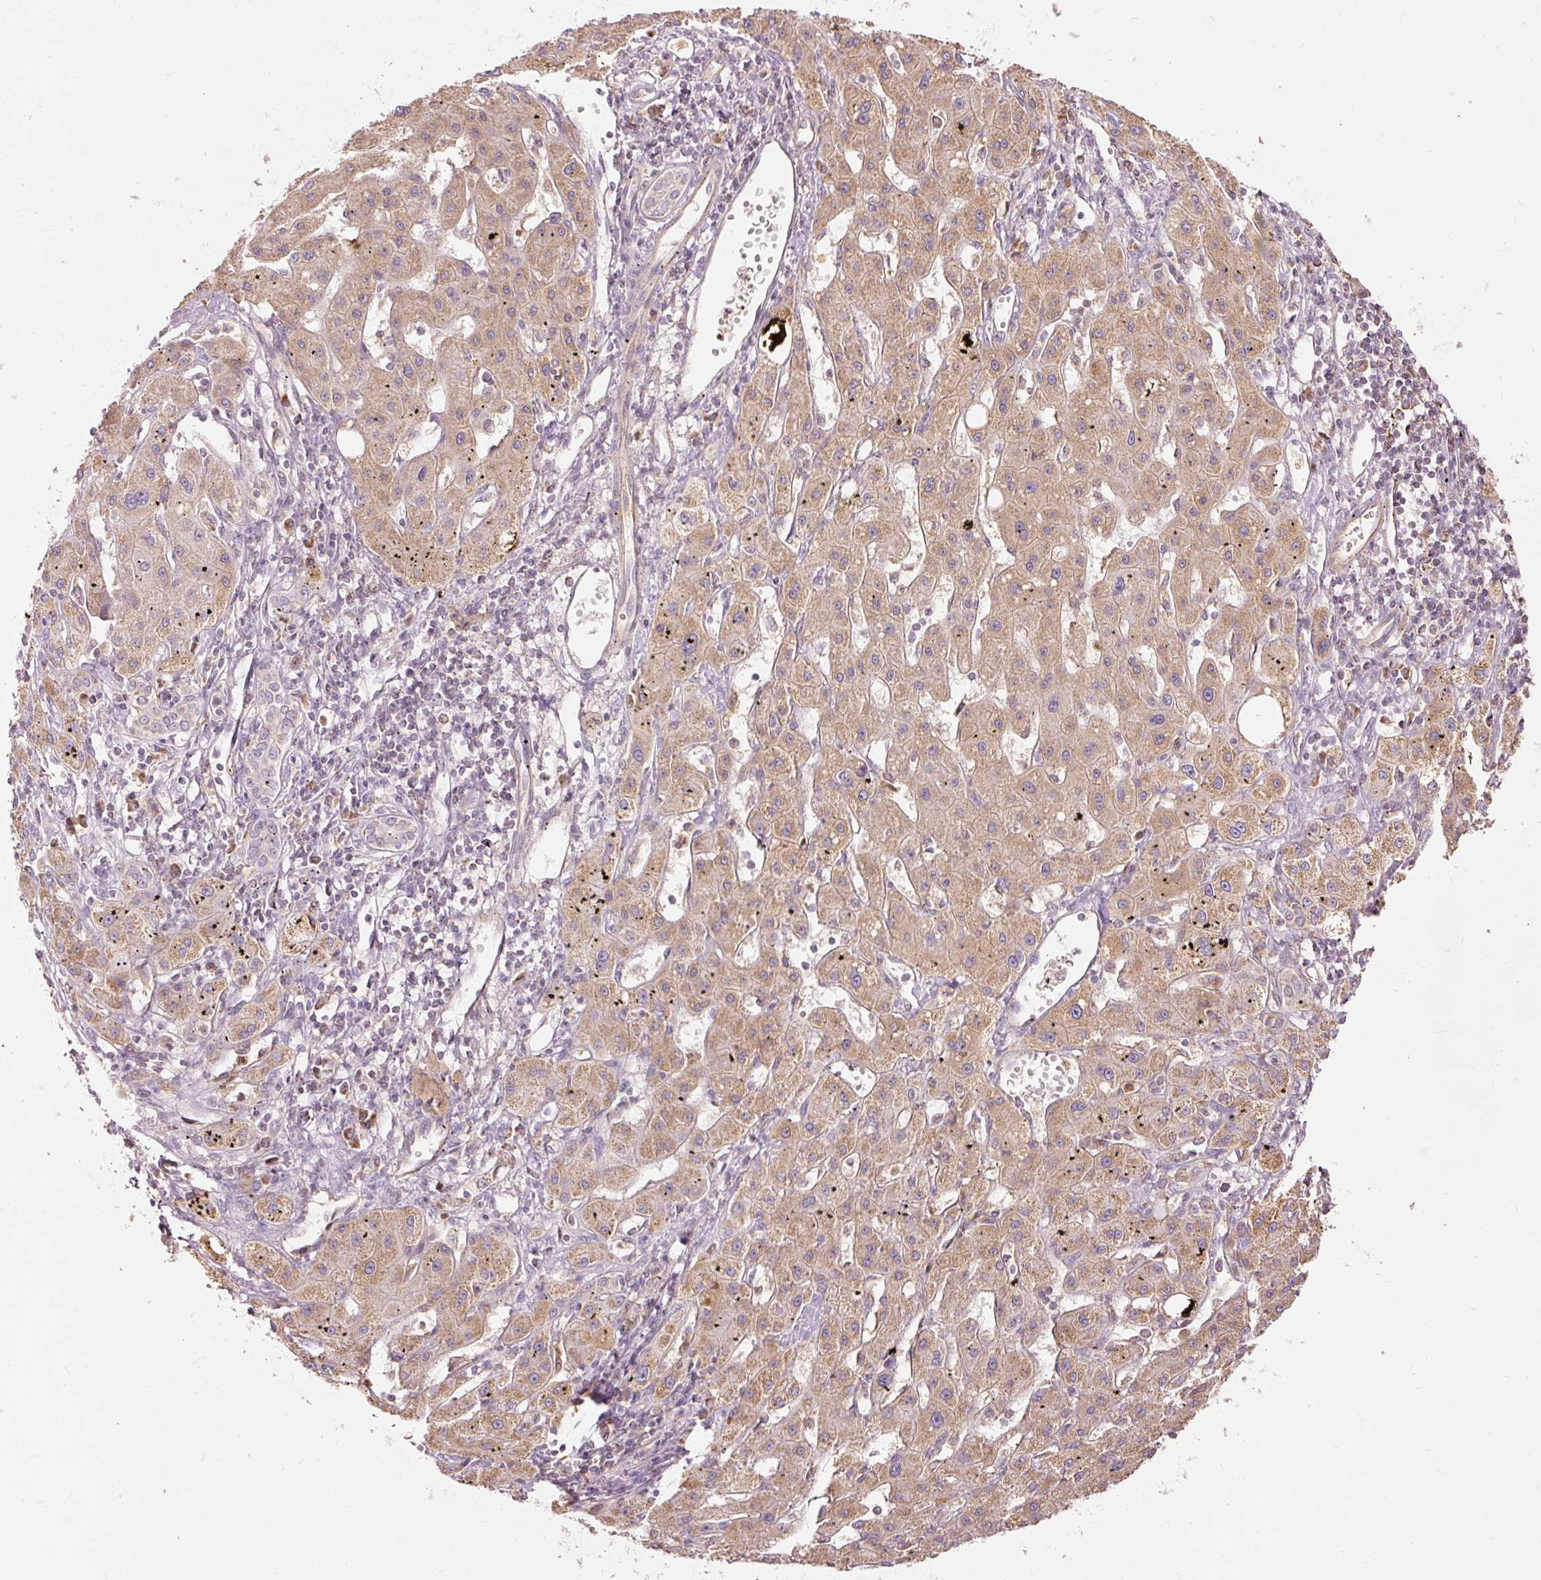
{"staining": {"intensity": "moderate", "quantity": ">75%", "location": "cytoplasmic/membranous"}, "tissue": "liver cancer", "cell_type": "Tumor cells", "image_type": "cancer", "snomed": [{"axis": "morphology", "description": "Carcinoma, Hepatocellular, NOS"}, {"axis": "topography", "description": "Liver"}], "caption": "Hepatocellular carcinoma (liver) stained with DAB immunohistochemistry (IHC) shows medium levels of moderate cytoplasmic/membranous positivity in approximately >75% of tumor cells. Immunohistochemistry (ihc) stains the protein of interest in brown and the nuclei are stained blue.", "gene": "PSENEN", "patient": {"sex": "male", "age": 72}}